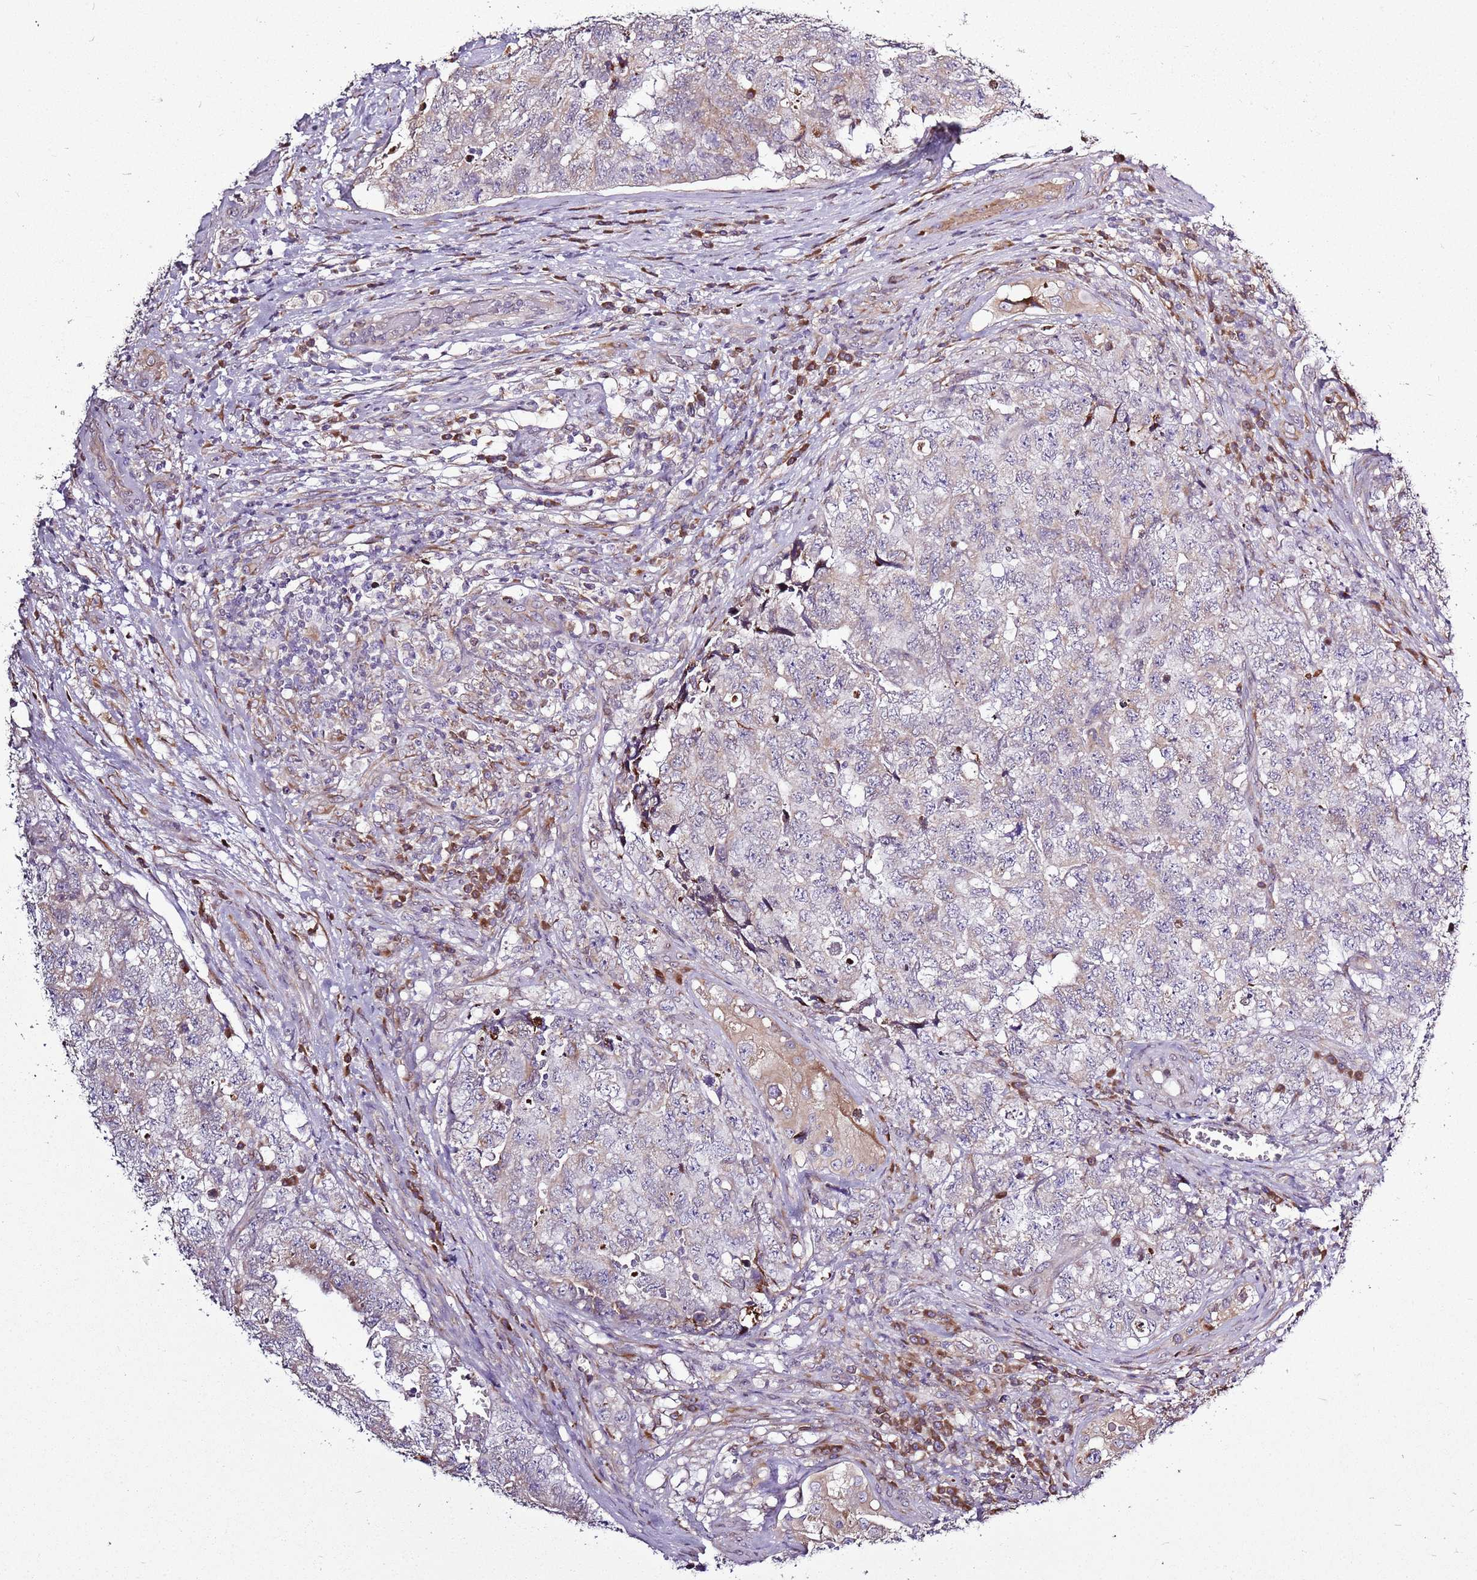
{"staining": {"intensity": "weak", "quantity": "<25%", "location": "cytoplasmic/membranous"}, "tissue": "testis cancer", "cell_type": "Tumor cells", "image_type": "cancer", "snomed": [{"axis": "morphology", "description": "Carcinoma, Embryonal, NOS"}, {"axis": "topography", "description": "Testis"}], "caption": "Tumor cells show no significant protein positivity in testis cancer (embryonal carcinoma).", "gene": "TMED10", "patient": {"sex": "male", "age": 31}}